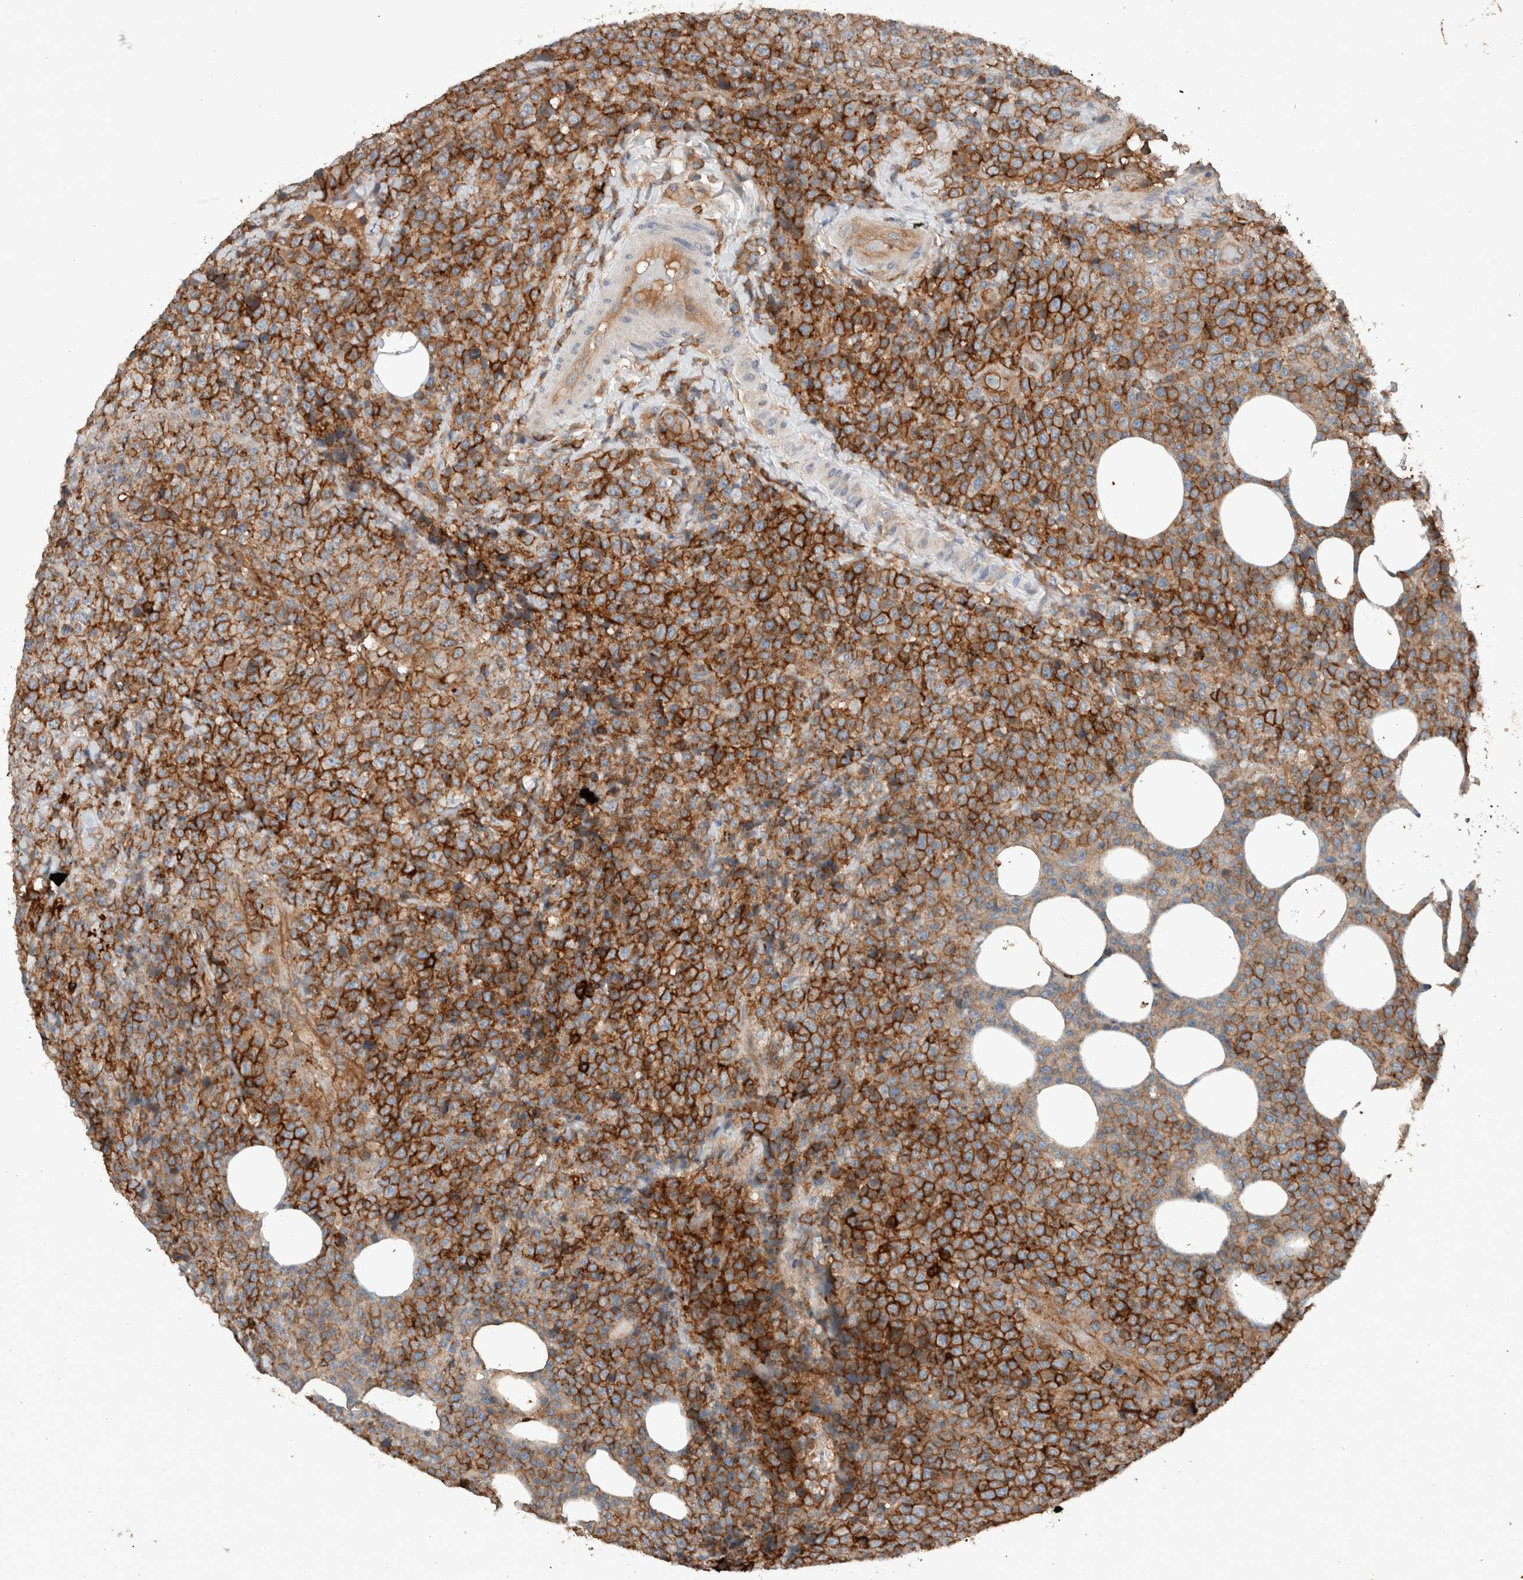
{"staining": {"intensity": "strong", "quantity": ">75%", "location": "cytoplasmic/membranous"}, "tissue": "lymphoma", "cell_type": "Tumor cells", "image_type": "cancer", "snomed": [{"axis": "morphology", "description": "Malignant lymphoma, non-Hodgkin's type, High grade"}, {"axis": "topography", "description": "Lymph node"}], "caption": "Lymphoma stained for a protein shows strong cytoplasmic/membranous positivity in tumor cells. (Brightfield microscopy of DAB IHC at high magnification).", "gene": "UGCG", "patient": {"sex": "male", "age": 13}}